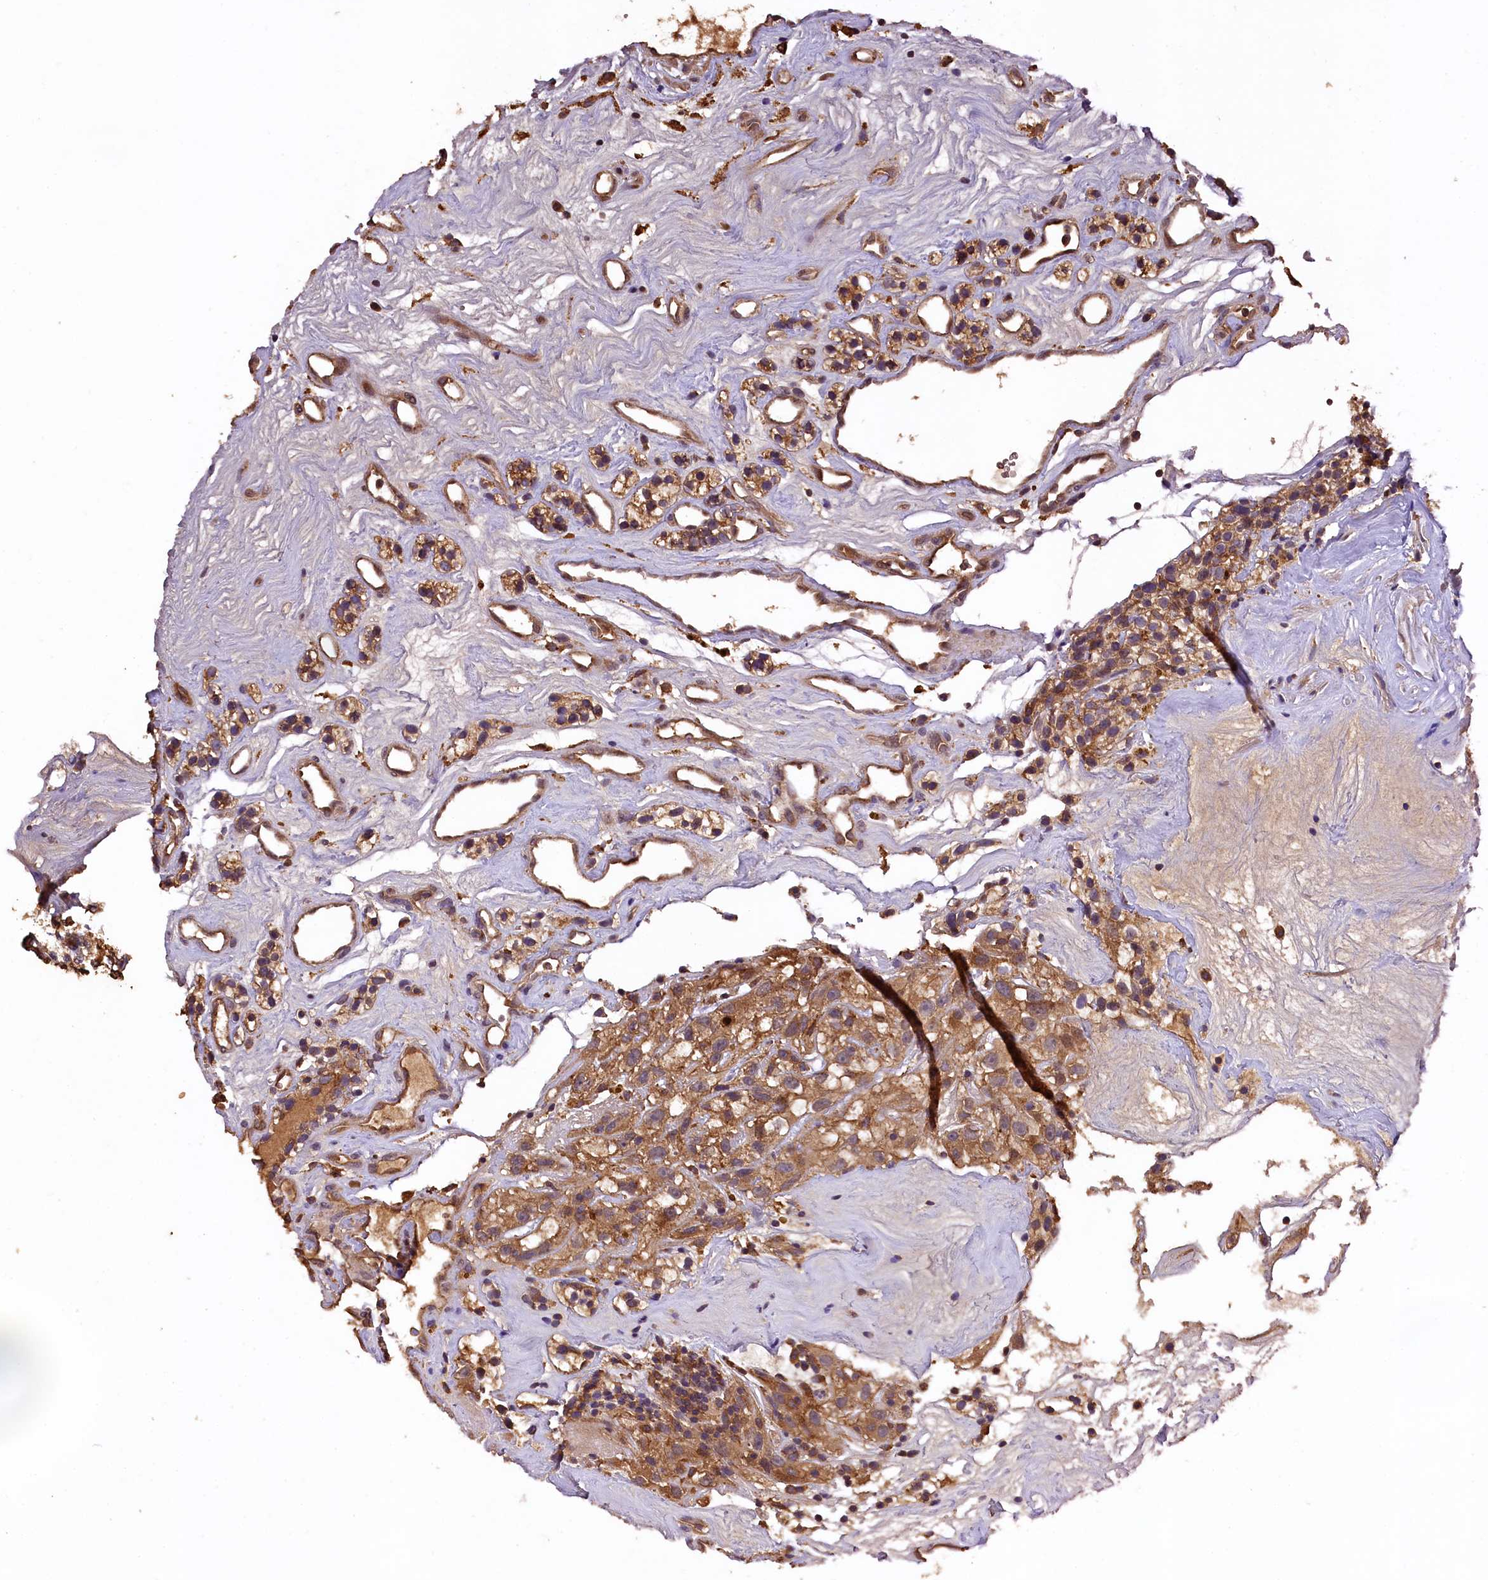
{"staining": {"intensity": "moderate", "quantity": ">75%", "location": "cytoplasmic/membranous"}, "tissue": "renal cancer", "cell_type": "Tumor cells", "image_type": "cancer", "snomed": [{"axis": "morphology", "description": "Adenocarcinoma, NOS"}, {"axis": "topography", "description": "Kidney"}], "caption": "Human renal cancer (adenocarcinoma) stained for a protein (brown) reveals moderate cytoplasmic/membranous positive staining in approximately >75% of tumor cells.", "gene": "PLXNB1", "patient": {"sex": "female", "age": 57}}